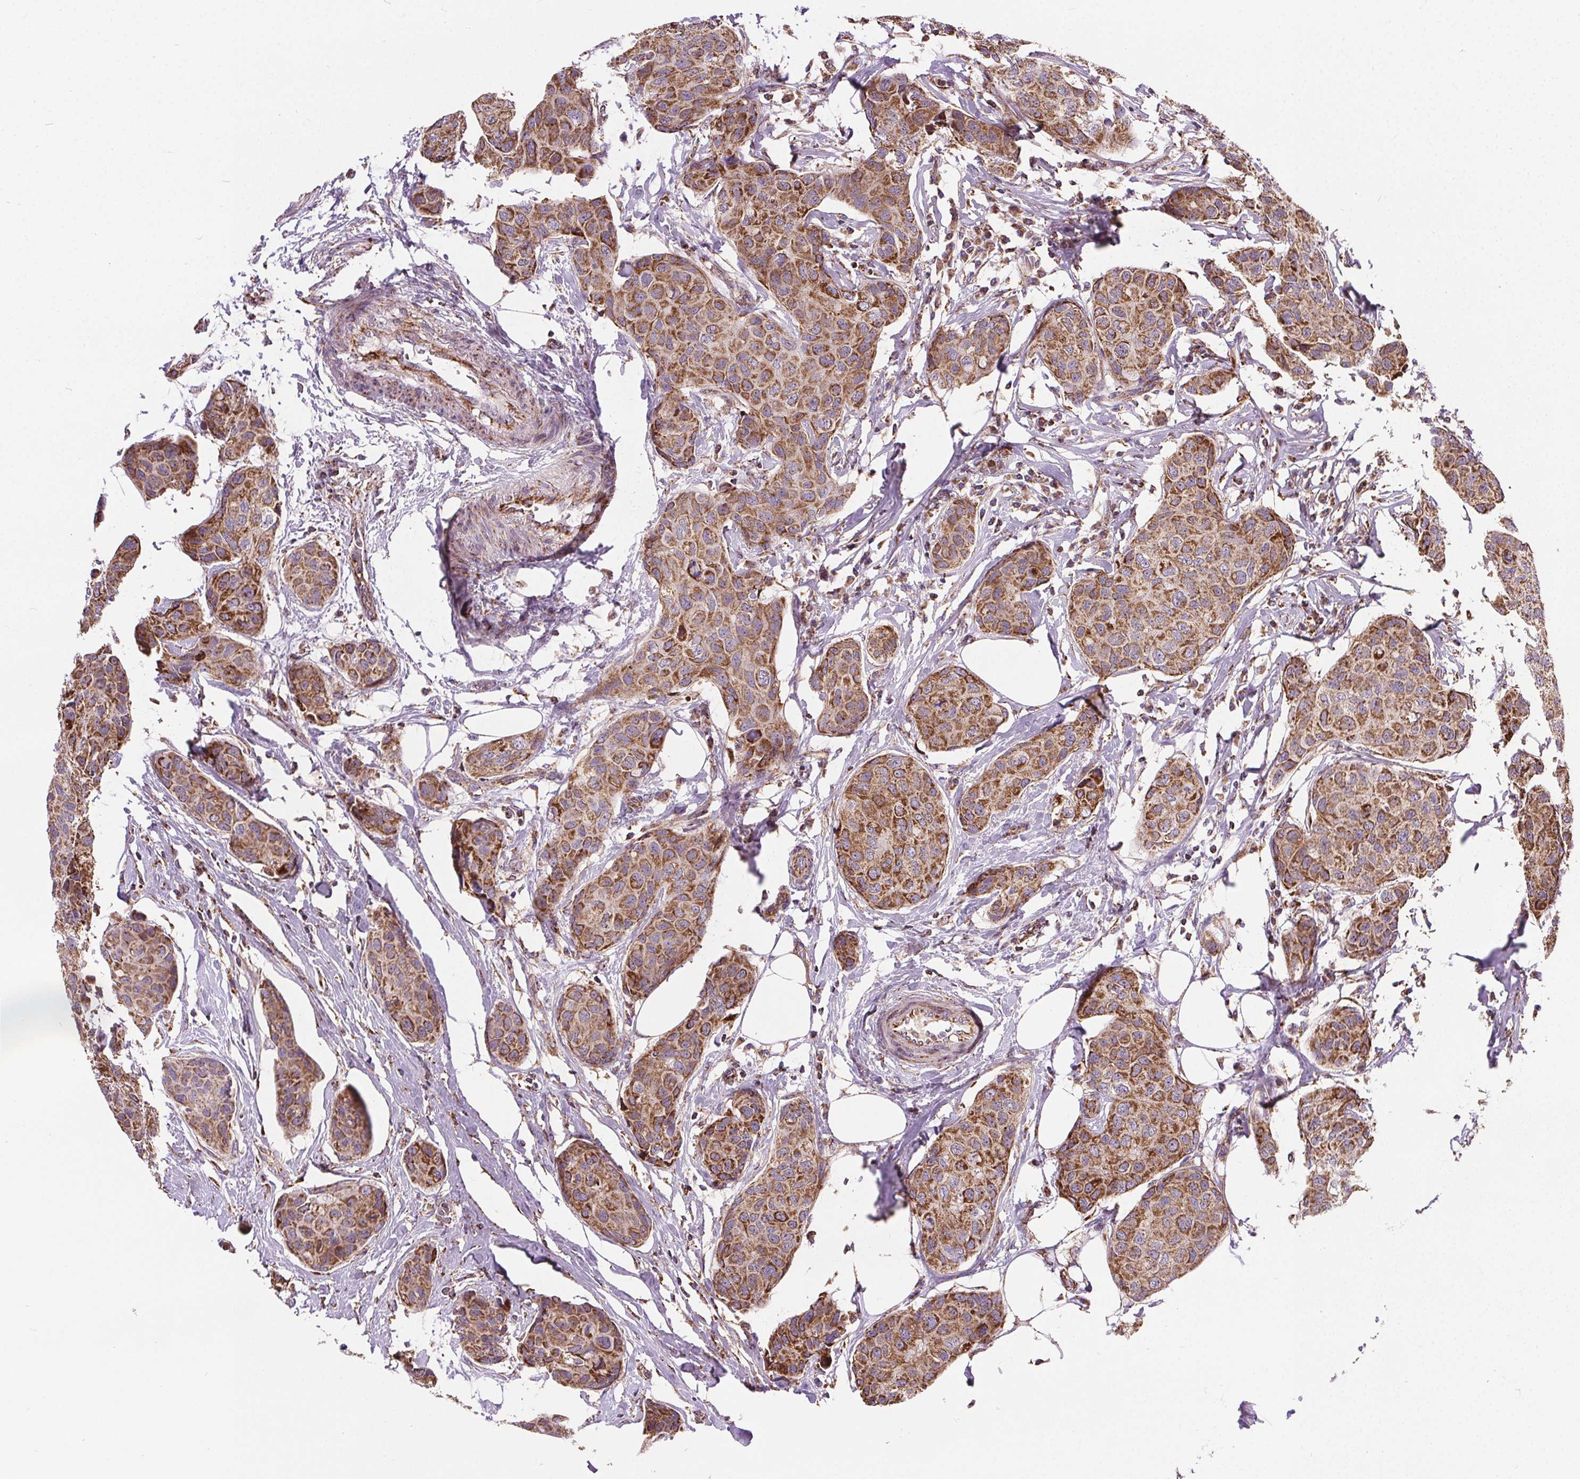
{"staining": {"intensity": "strong", "quantity": "25%-75%", "location": "cytoplasmic/membranous"}, "tissue": "breast cancer", "cell_type": "Tumor cells", "image_type": "cancer", "snomed": [{"axis": "morphology", "description": "Duct carcinoma"}, {"axis": "topography", "description": "Breast"}], "caption": "Breast invasive ductal carcinoma stained with IHC shows strong cytoplasmic/membranous expression in about 25%-75% of tumor cells. The protein of interest is shown in brown color, while the nuclei are stained blue.", "gene": "GOLT1B", "patient": {"sex": "female", "age": 80}}